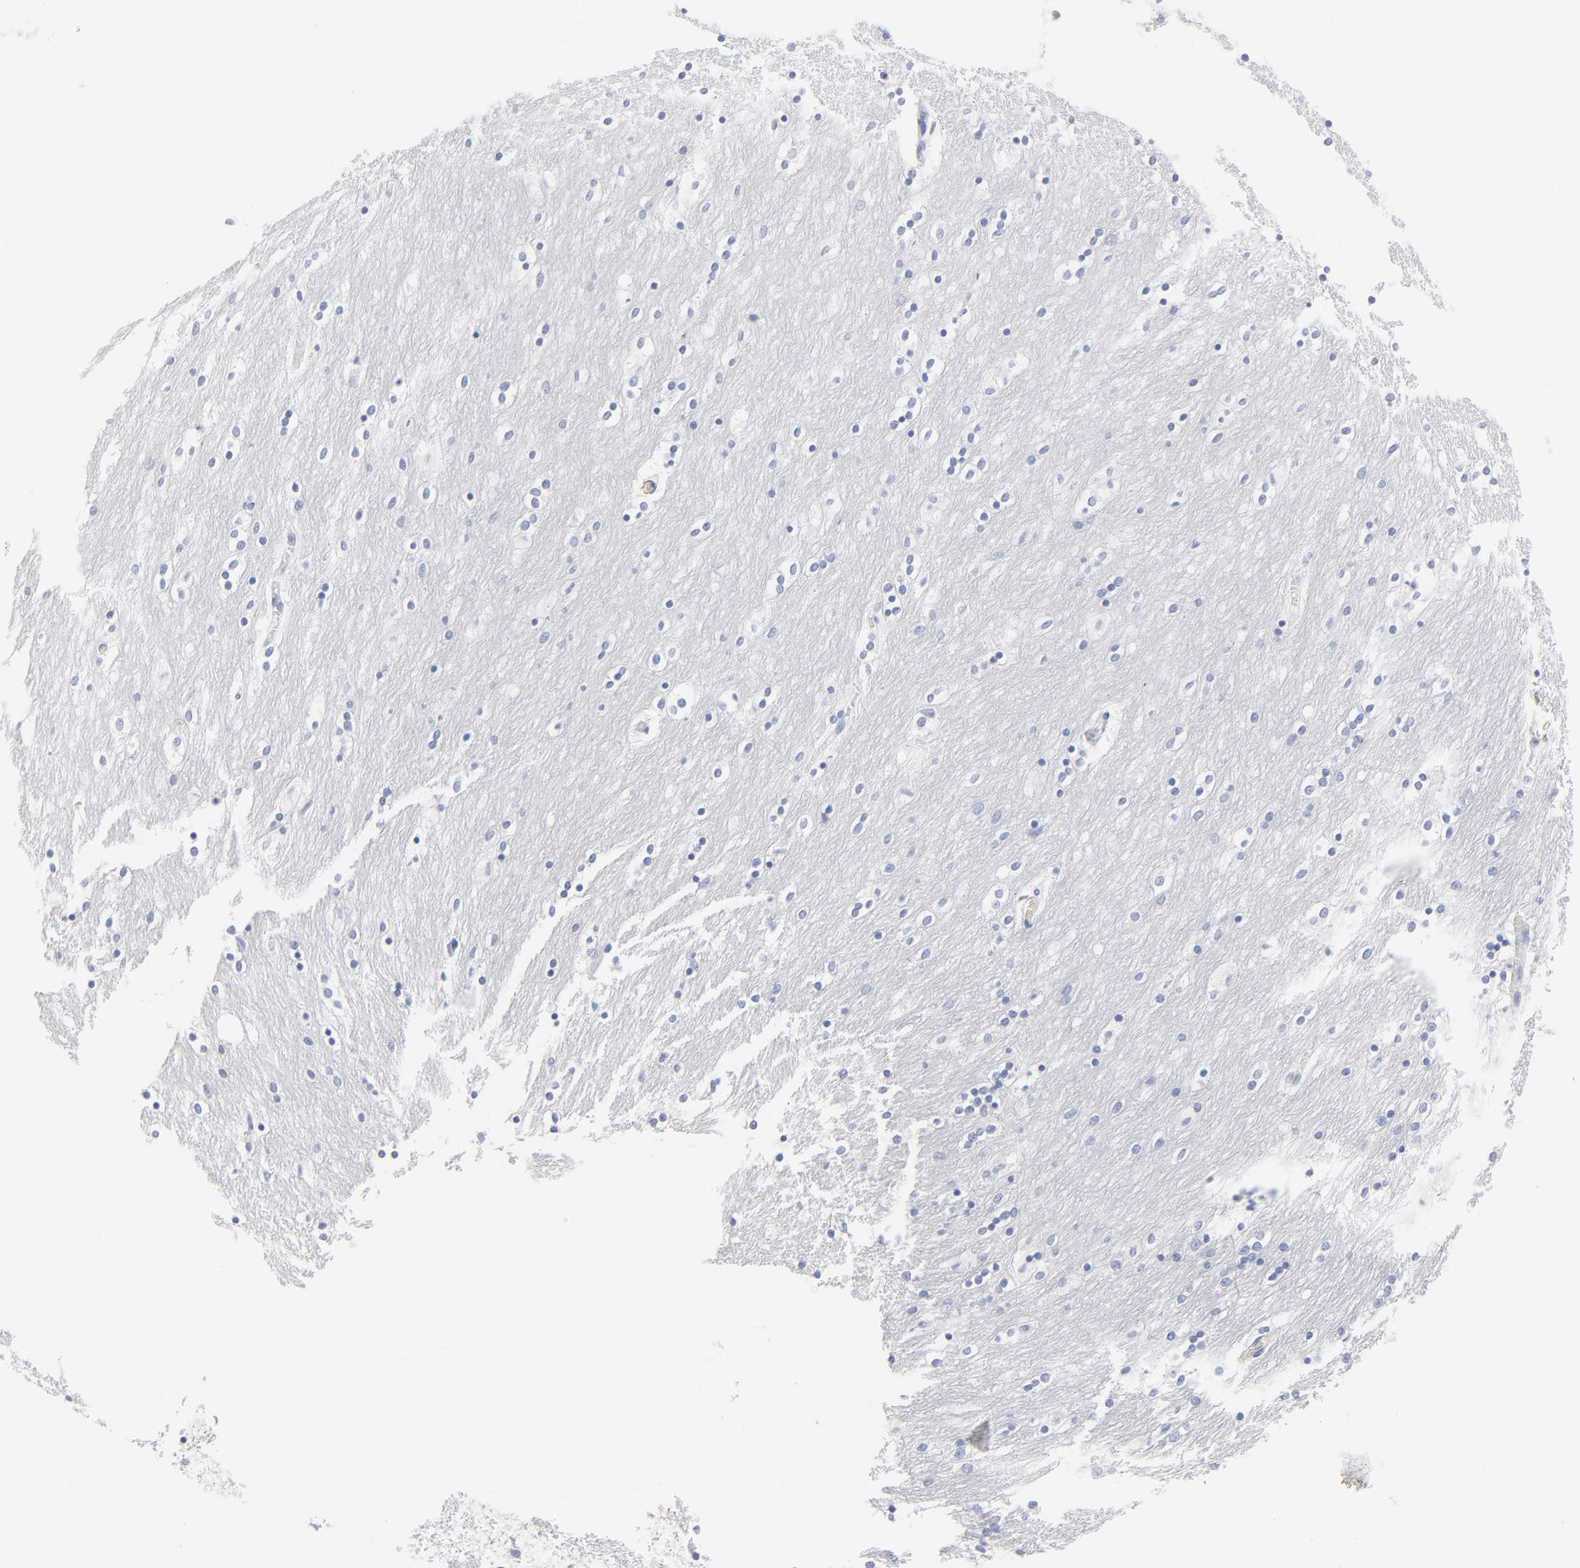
{"staining": {"intensity": "negative", "quantity": "none", "location": "none"}, "tissue": "caudate", "cell_type": "Glial cells", "image_type": "normal", "snomed": [{"axis": "morphology", "description": "Normal tissue, NOS"}, {"axis": "topography", "description": "Lateral ventricle wall"}], "caption": "DAB immunohistochemical staining of normal caudate reveals no significant positivity in glial cells. (DAB (3,3'-diaminobenzidine) immunohistochemistry (IHC), high magnification).", "gene": "AGTR1", "patient": {"sex": "female", "age": 54}}